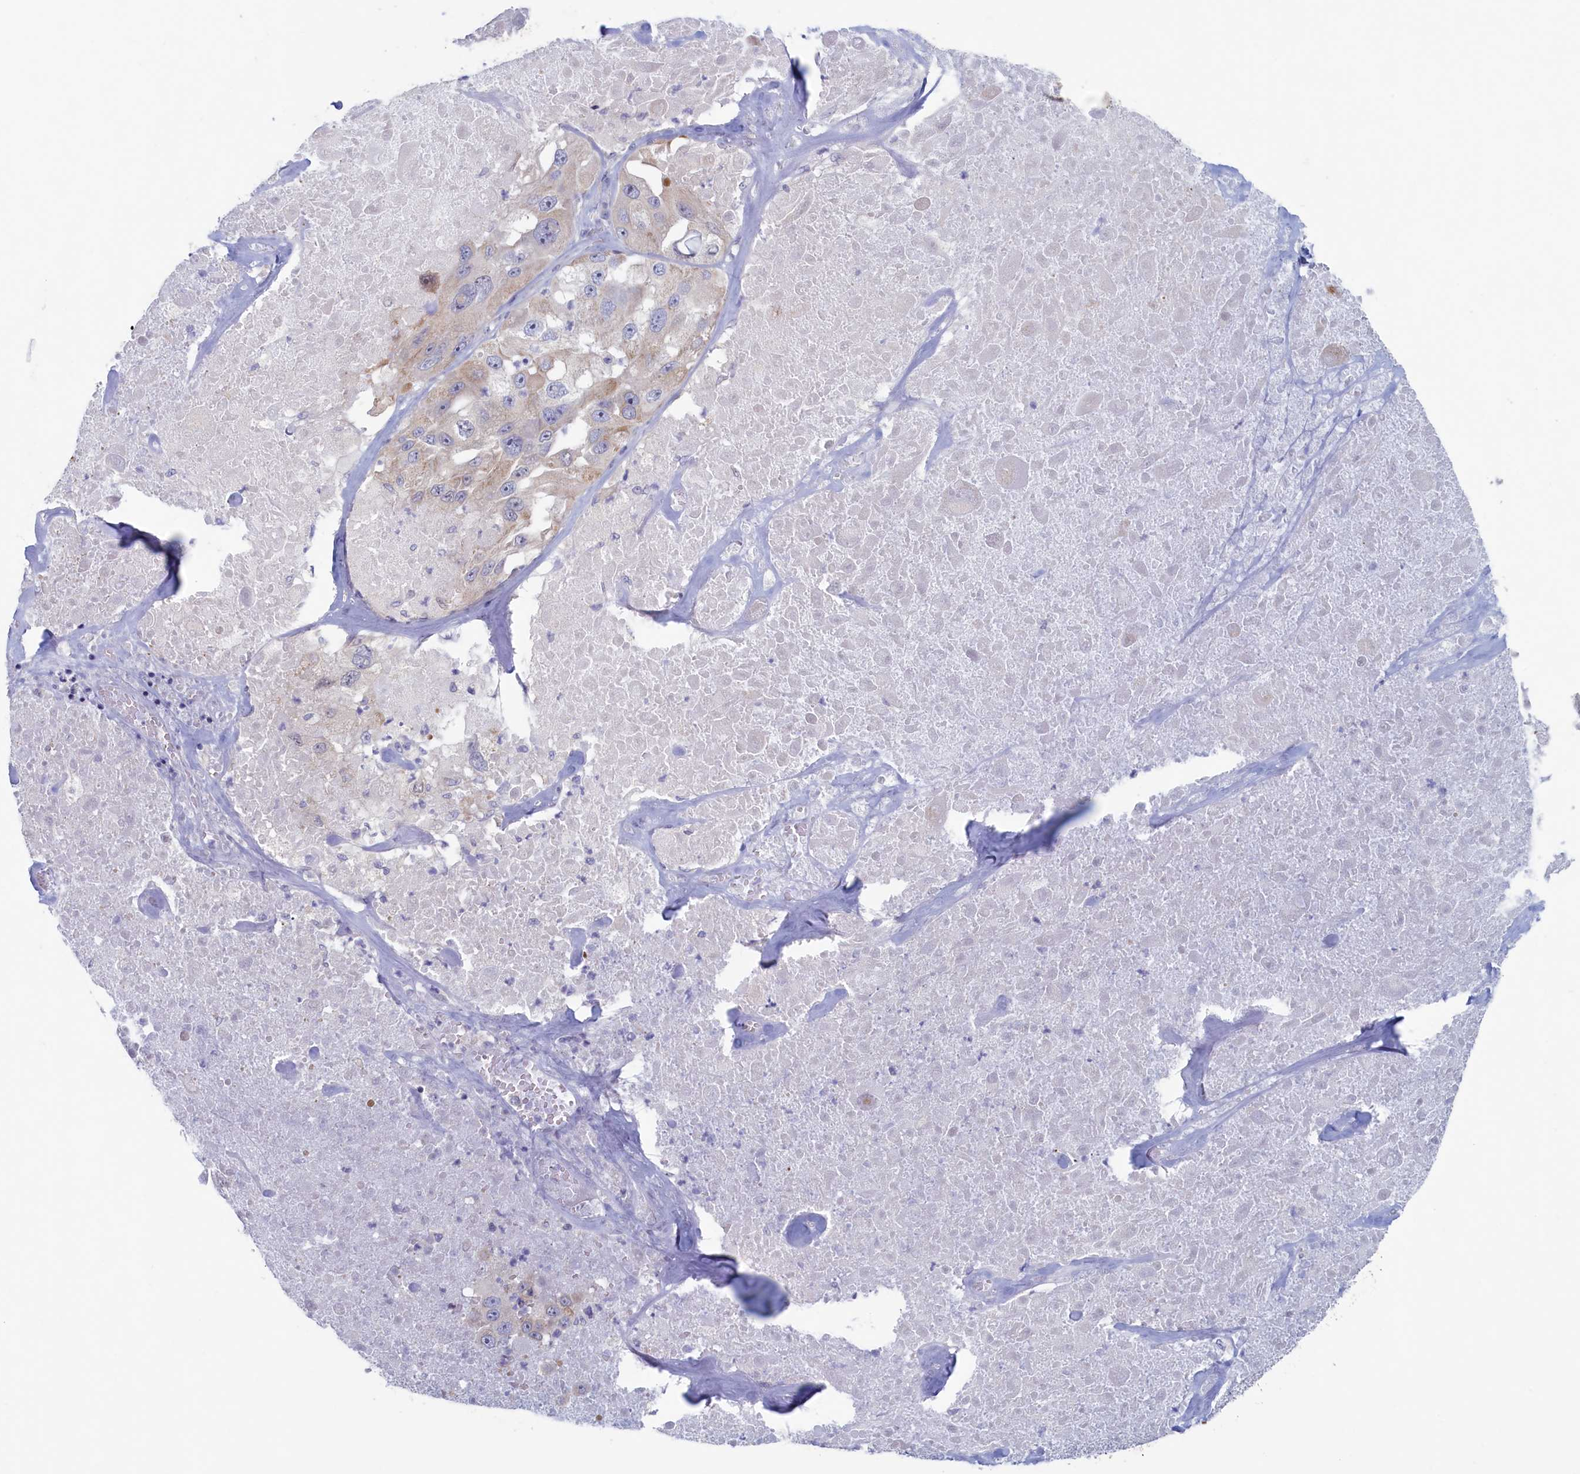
{"staining": {"intensity": "weak", "quantity": "<25%", "location": "cytoplasmic/membranous"}, "tissue": "melanoma", "cell_type": "Tumor cells", "image_type": "cancer", "snomed": [{"axis": "morphology", "description": "Malignant melanoma, Metastatic site"}, {"axis": "topography", "description": "Lymph node"}], "caption": "Tumor cells are negative for brown protein staining in malignant melanoma (metastatic site).", "gene": "WDR76", "patient": {"sex": "male", "age": 62}}